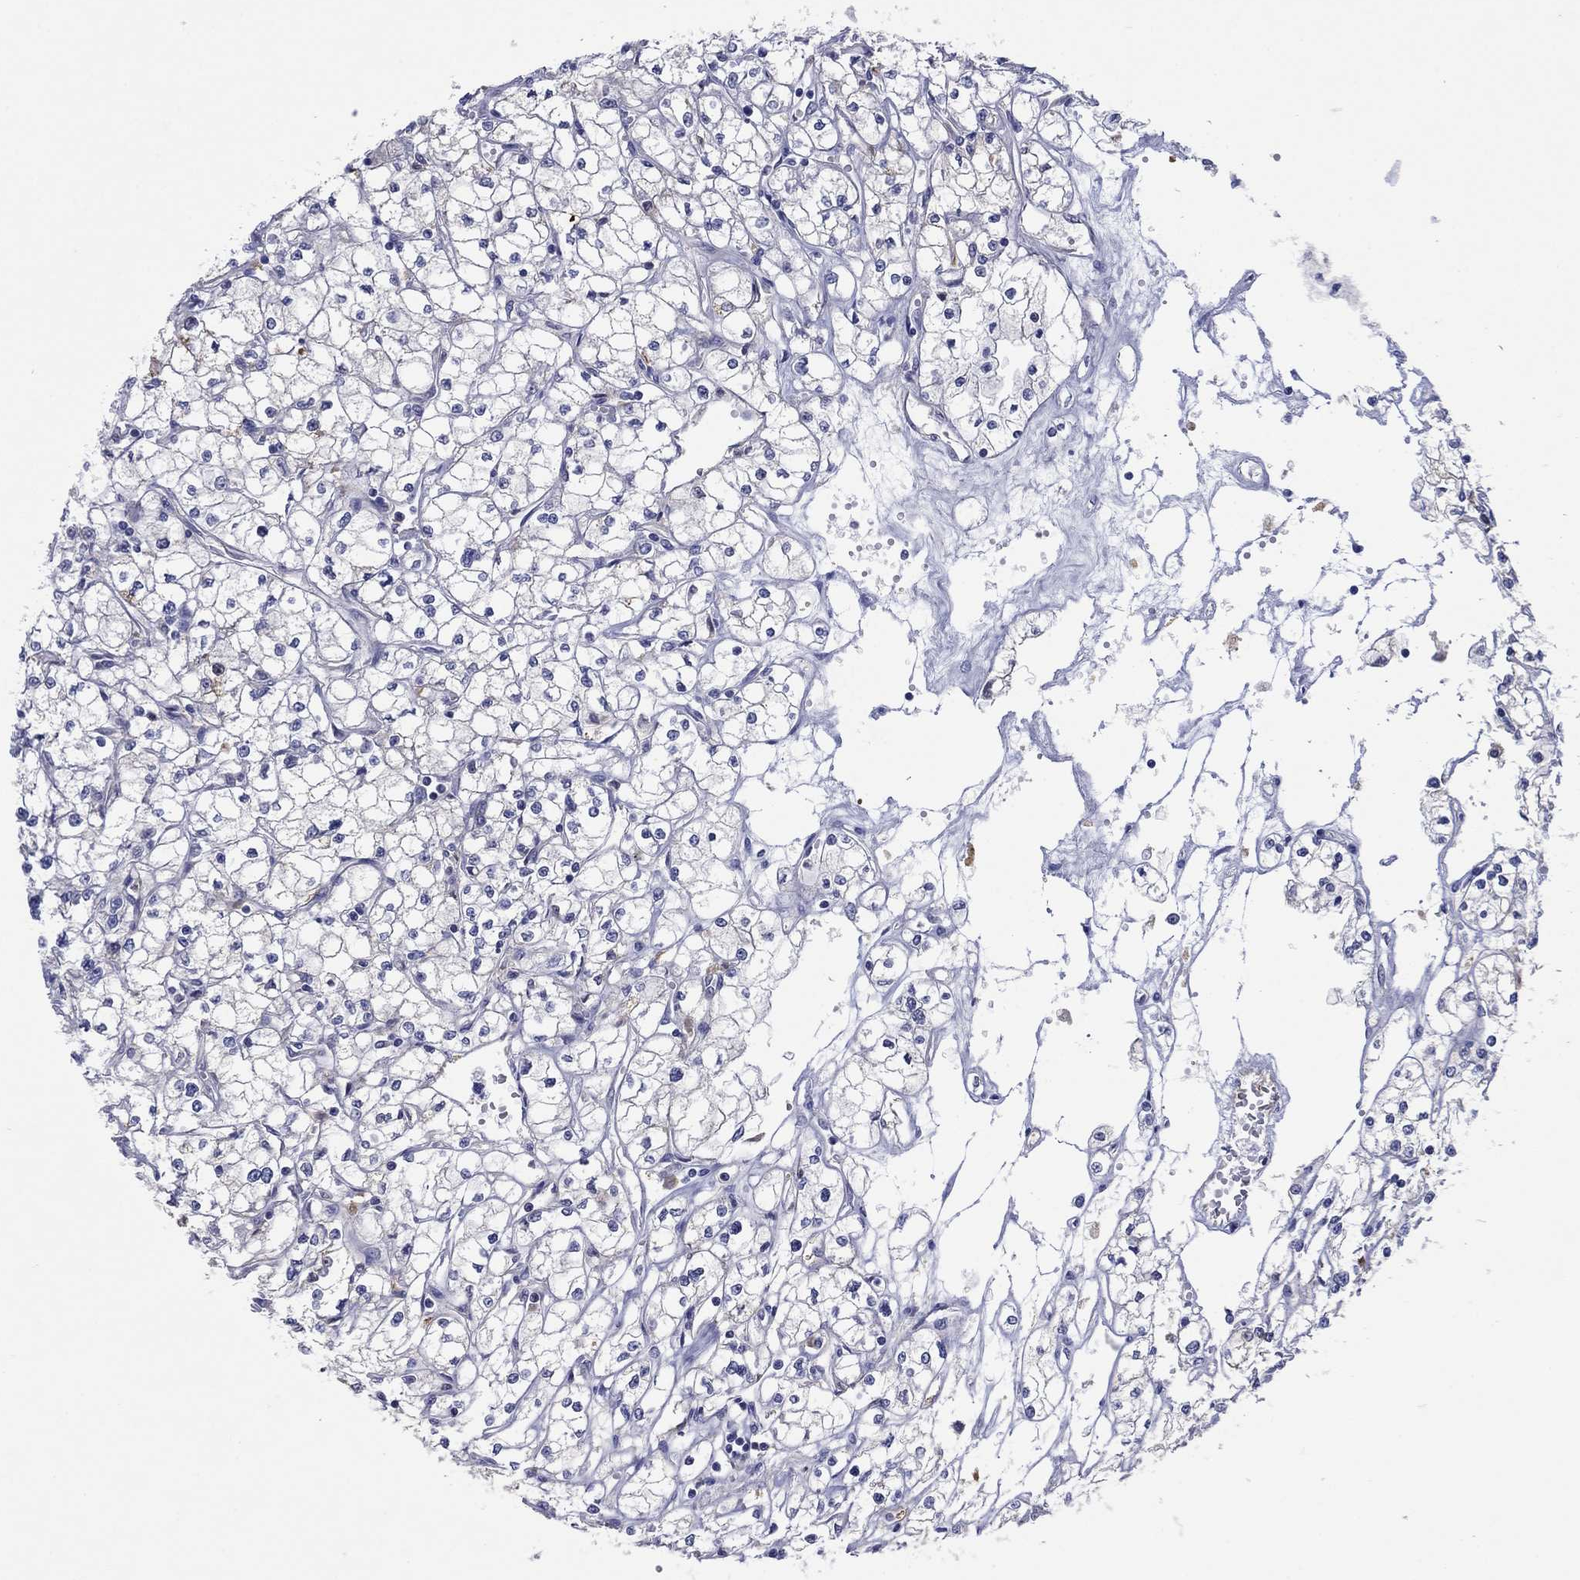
{"staining": {"intensity": "negative", "quantity": "none", "location": "none"}, "tissue": "renal cancer", "cell_type": "Tumor cells", "image_type": "cancer", "snomed": [{"axis": "morphology", "description": "Adenocarcinoma, NOS"}, {"axis": "topography", "description": "Kidney"}], "caption": "A high-resolution photomicrograph shows IHC staining of renal adenocarcinoma, which demonstrates no significant expression in tumor cells. (DAB (3,3'-diaminobenzidine) immunohistochemistry (IHC) with hematoxylin counter stain).", "gene": "PLCL2", "patient": {"sex": "male", "age": 67}}